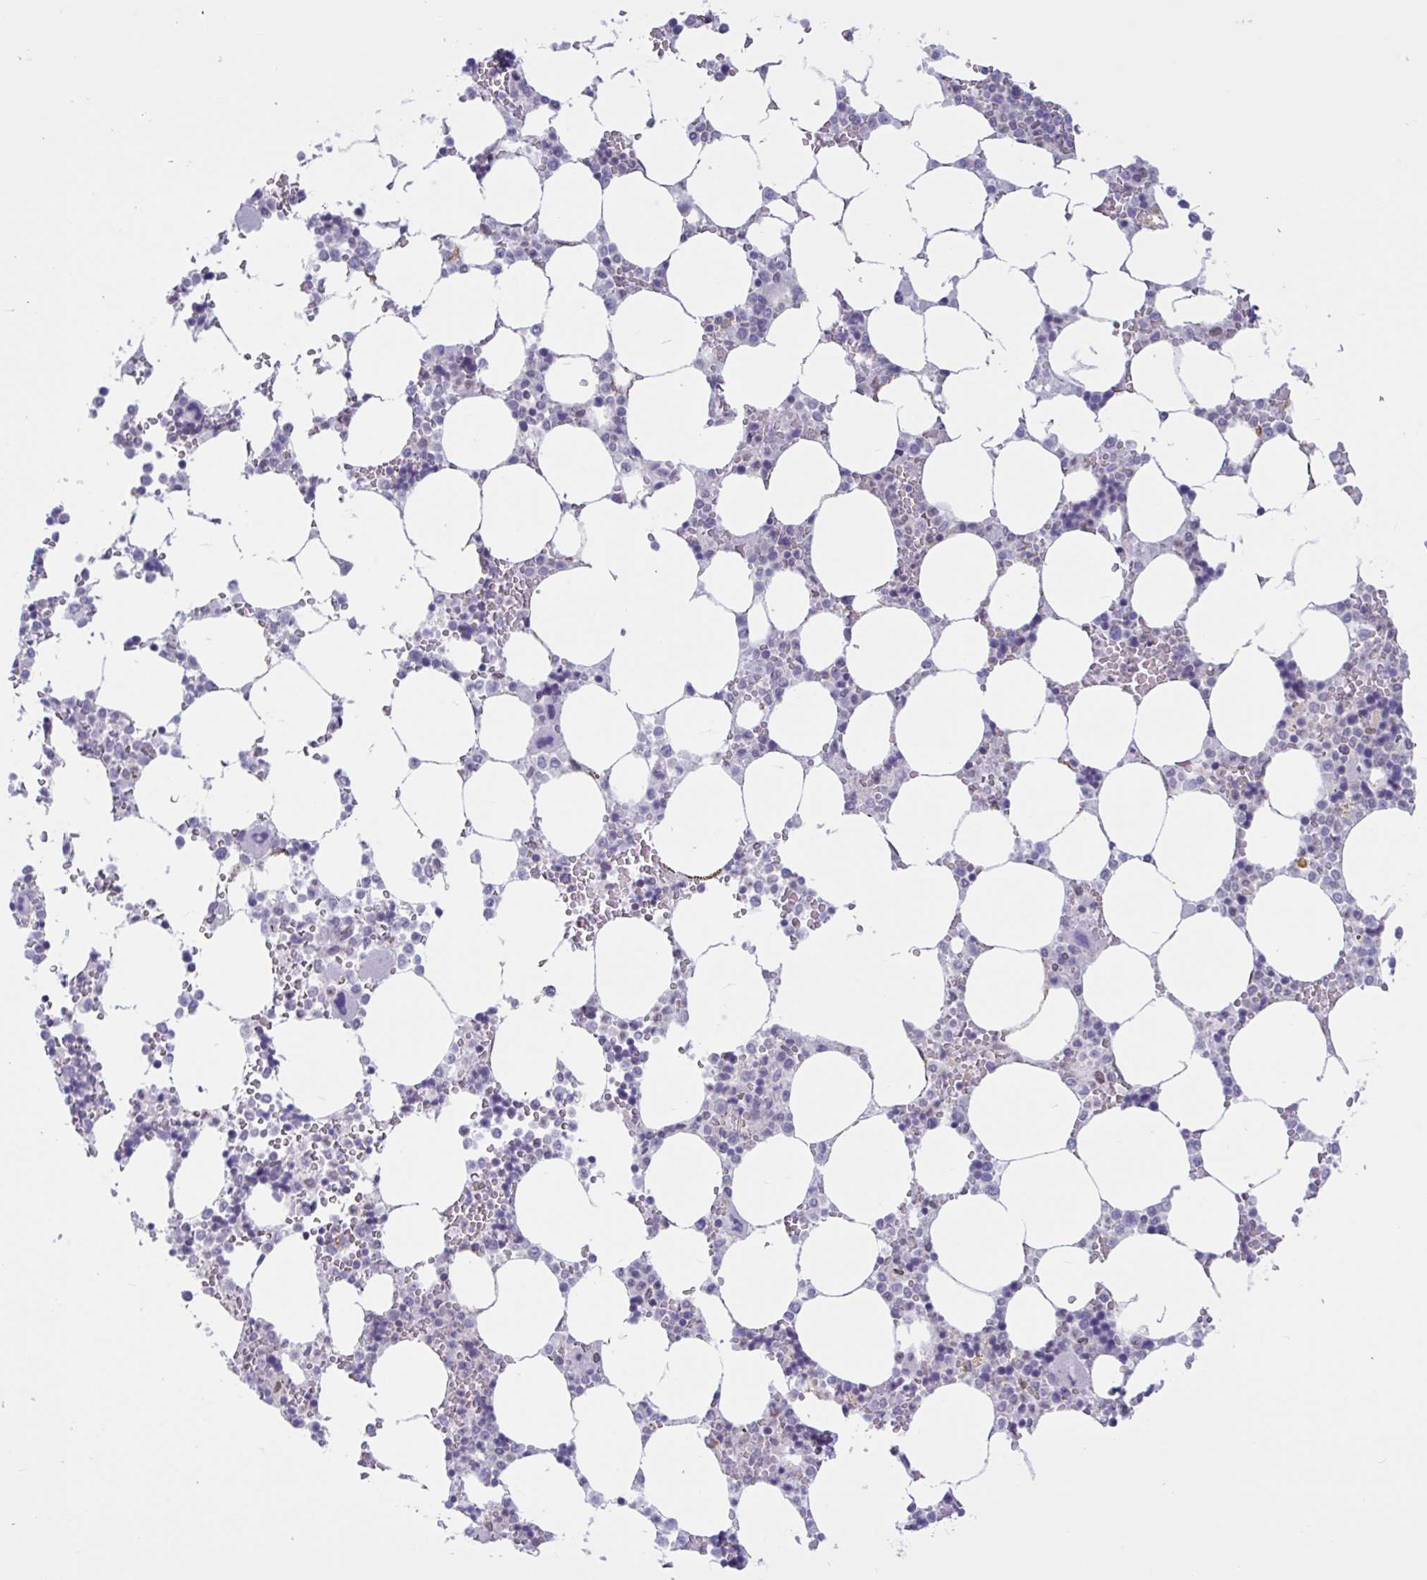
{"staining": {"intensity": "negative", "quantity": "none", "location": "none"}, "tissue": "bone marrow", "cell_type": "Hematopoietic cells", "image_type": "normal", "snomed": [{"axis": "morphology", "description": "Normal tissue, NOS"}, {"axis": "topography", "description": "Bone marrow"}], "caption": "Micrograph shows no protein positivity in hematopoietic cells of normal bone marrow.", "gene": "TANK", "patient": {"sex": "male", "age": 64}}